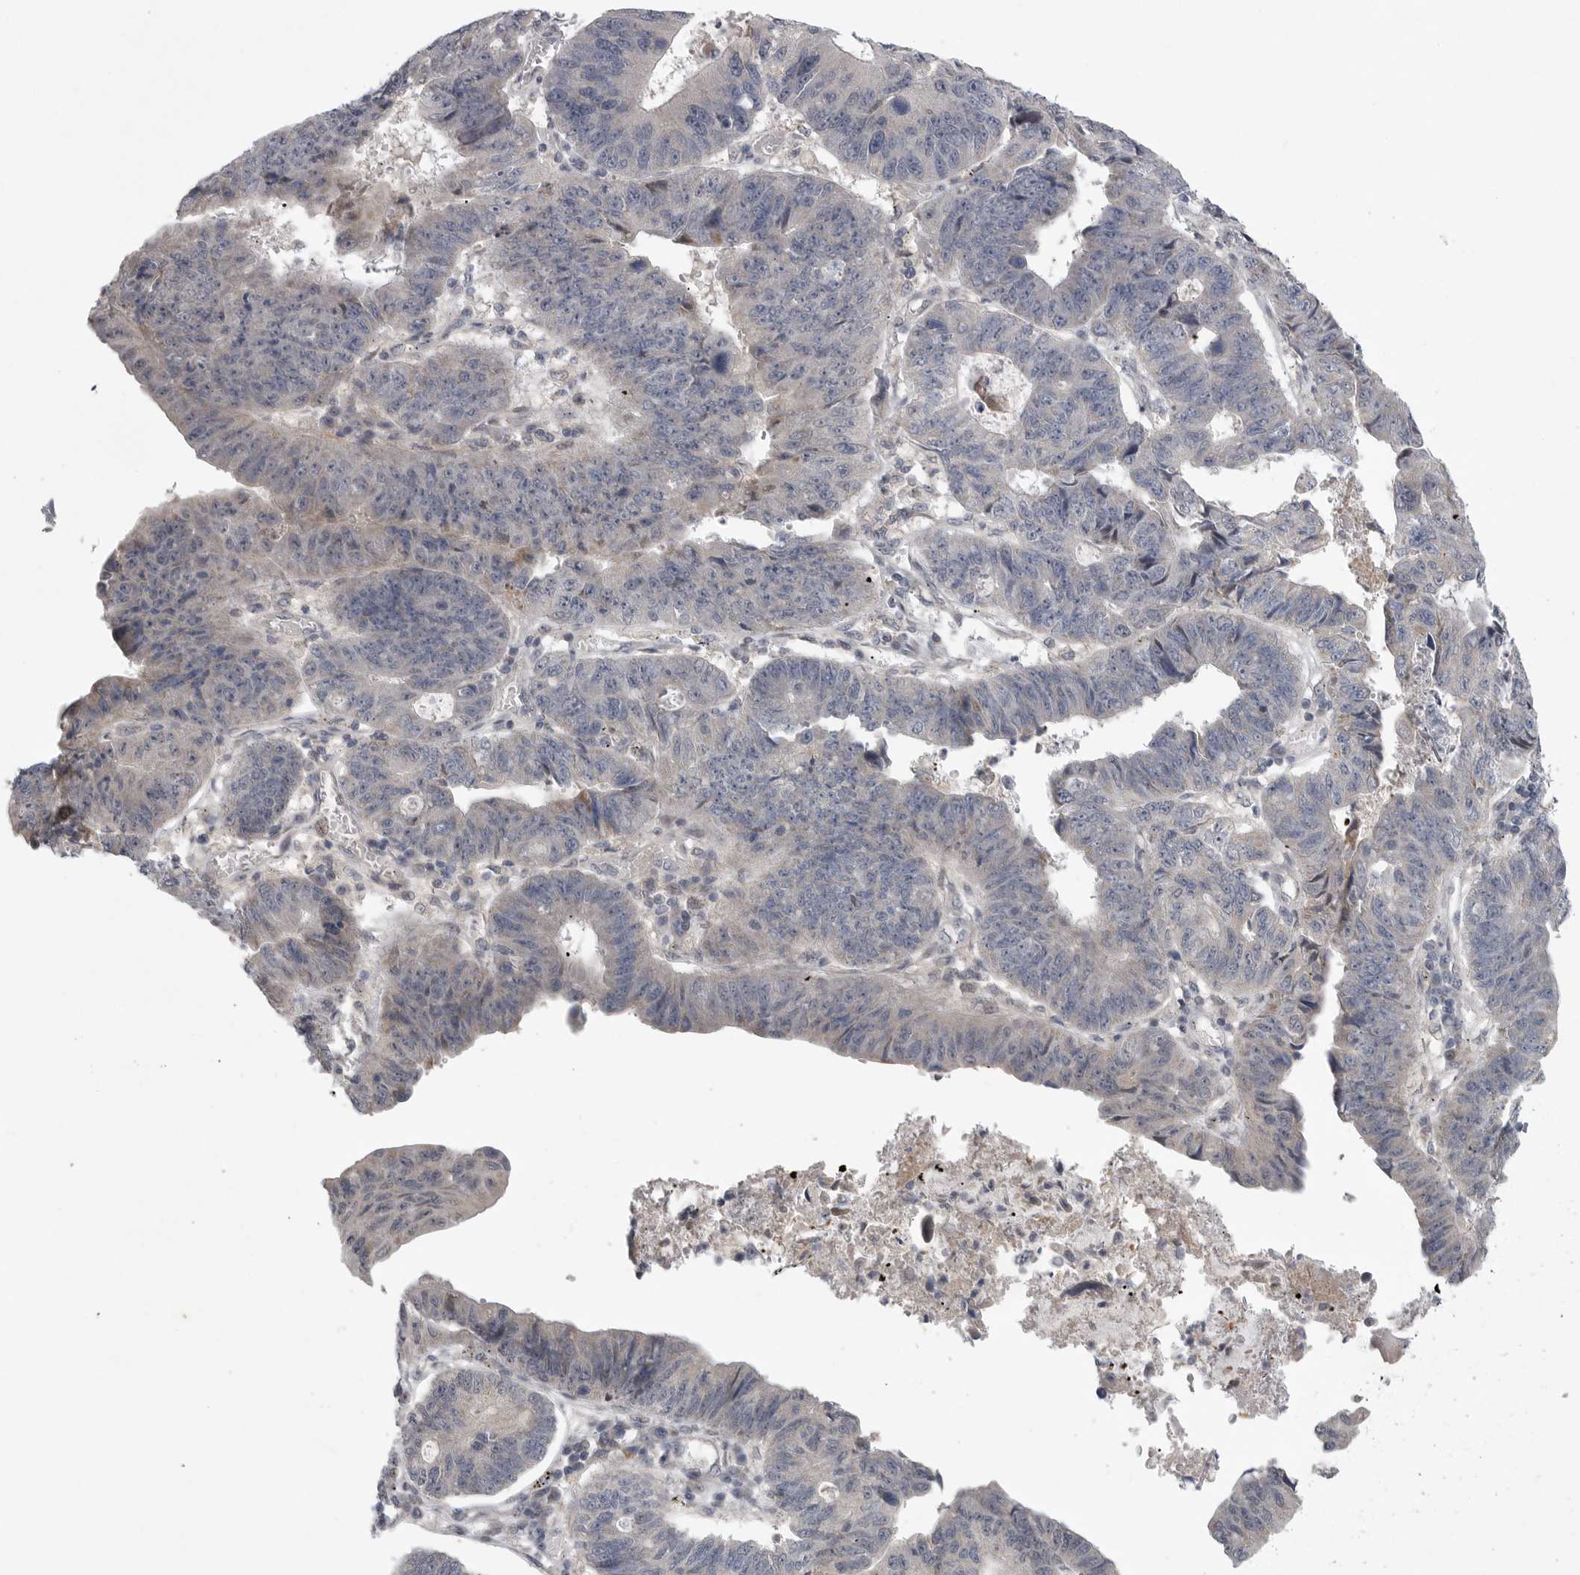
{"staining": {"intensity": "negative", "quantity": "none", "location": "none"}, "tissue": "stomach cancer", "cell_type": "Tumor cells", "image_type": "cancer", "snomed": [{"axis": "morphology", "description": "Adenocarcinoma, NOS"}, {"axis": "topography", "description": "Stomach"}], "caption": "A high-resolution photomicrograph shows immunohistochemistry (IHC) staining of stomach cancer (adenocarcinoma), which displays no significant expression in tumor cells.", "gene": "FBXO43", "patient": {"sex": "male", "age": 59}}